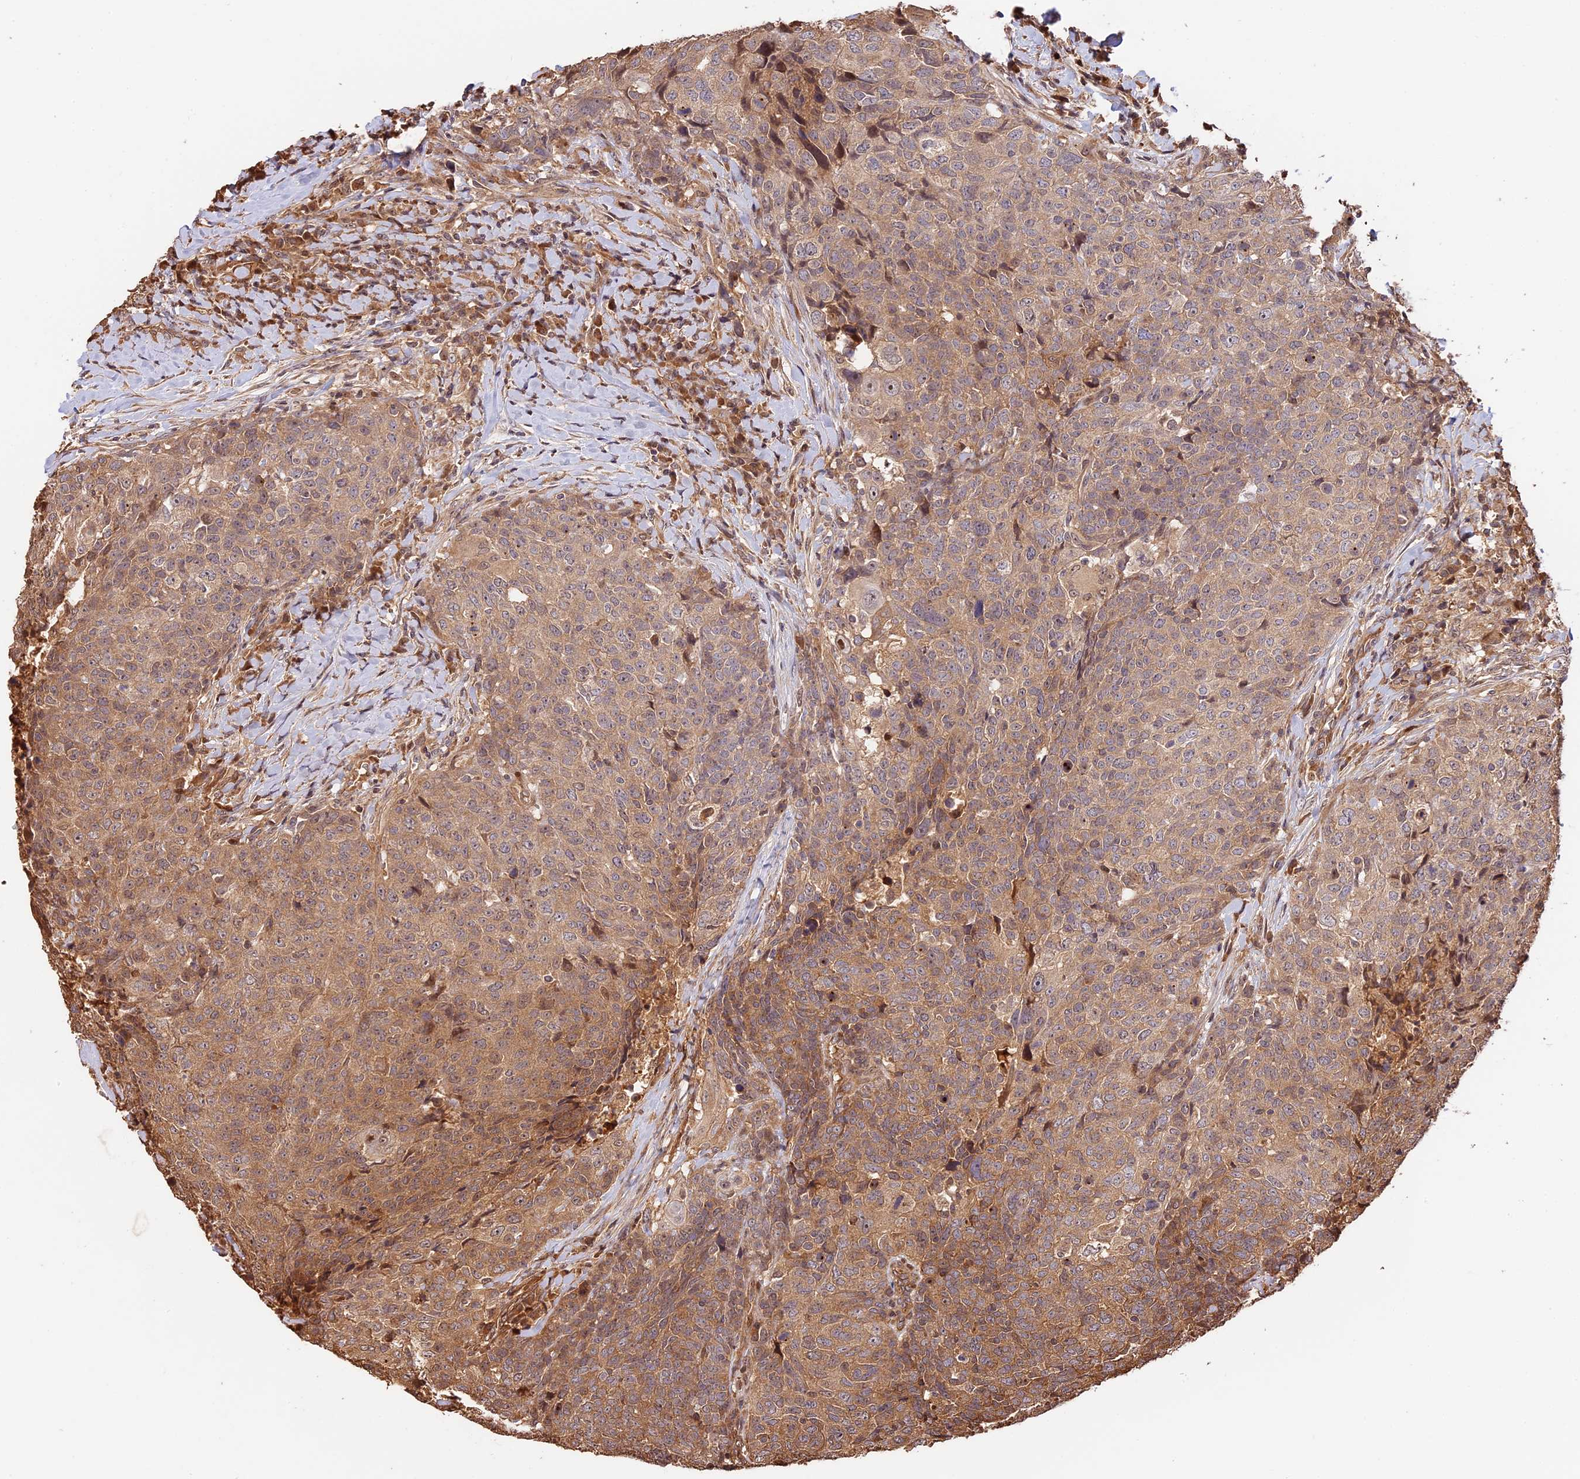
{"staining": {"intensity": "weak", "quantity": ">75%", "location": "cytoplasmic/membranous"}, "tissue": "head and neck cancer", "cell_type": "Tumor cells", "image_type": "cancer", "snomed": [{"axis": "morphology", "description": "Squamous cell carcinoma, NOS"}, {"axis": "topography", "description": "Head-Neck"}], "caption": "Protein expression analysis of squamous cell carcinoma (head and neck) demonstrates weak cytoplasmic/membranous expression in about >75% of tumor cells. (DAB = brown stain, brightfield microscopy at high magnification).", "gene": "PPP1R37", "patient": {"sex": "male", "age": 66}}